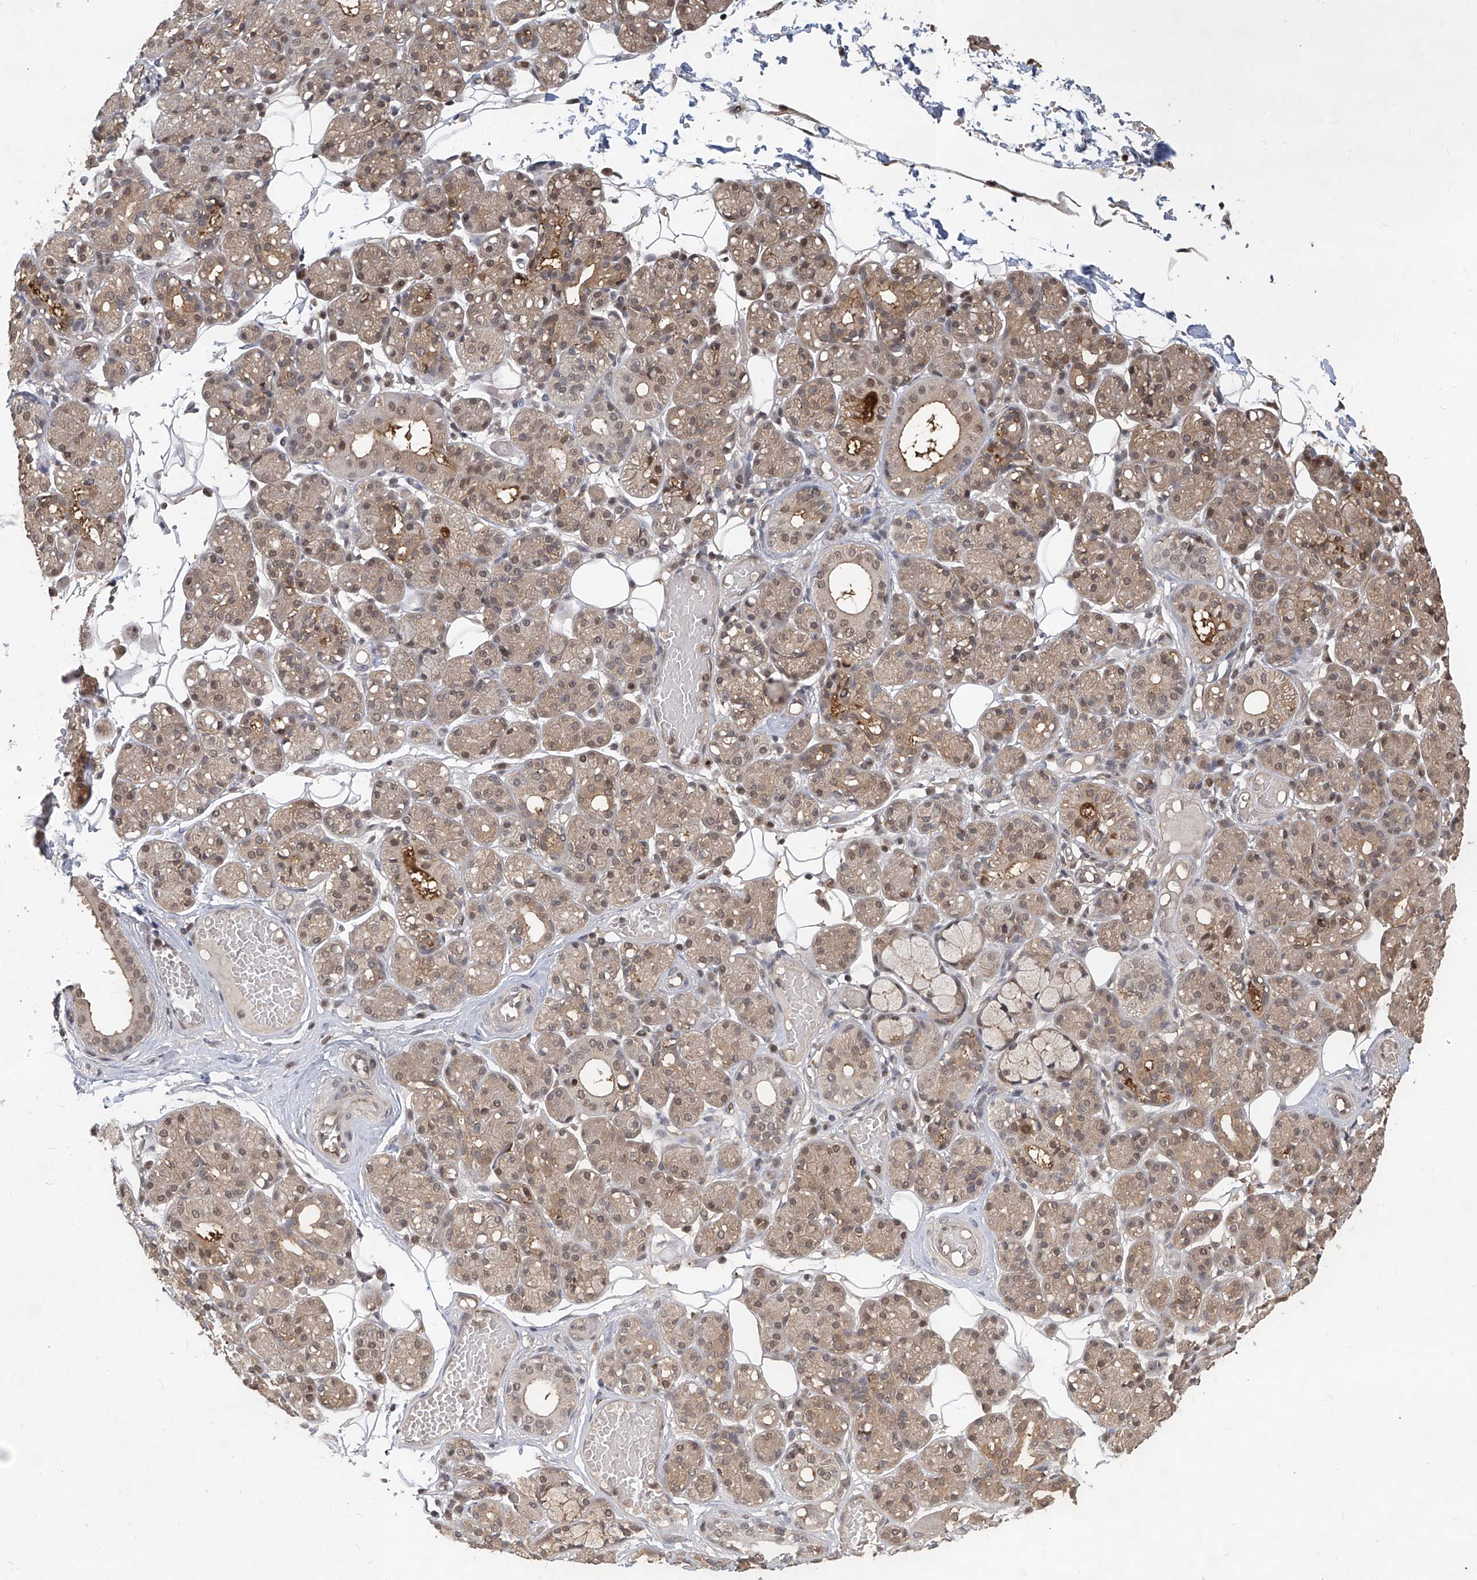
{"staining": {"intensity": "weak", "quantity": "25%-75%", "location": "cytoplasmic/membranous,nuclear"}, "tissue": "salivary gland", "cell_type": "Glandular cells", "image_type": "normal", "snomed": [{"axis": "morphology", "description": "Normal tissue, NOS"}, {"axis": "topography", "description": "Salivary gland"}], "caption": "IHC (DAB) staining of normal salivary gland exhibits weak cytoplasmic/membranous,nuclear protein staining in about 25%-75% of glandular cells.", "gene": "PSMB1", "patient": {"sex": "male", "age": 63}}